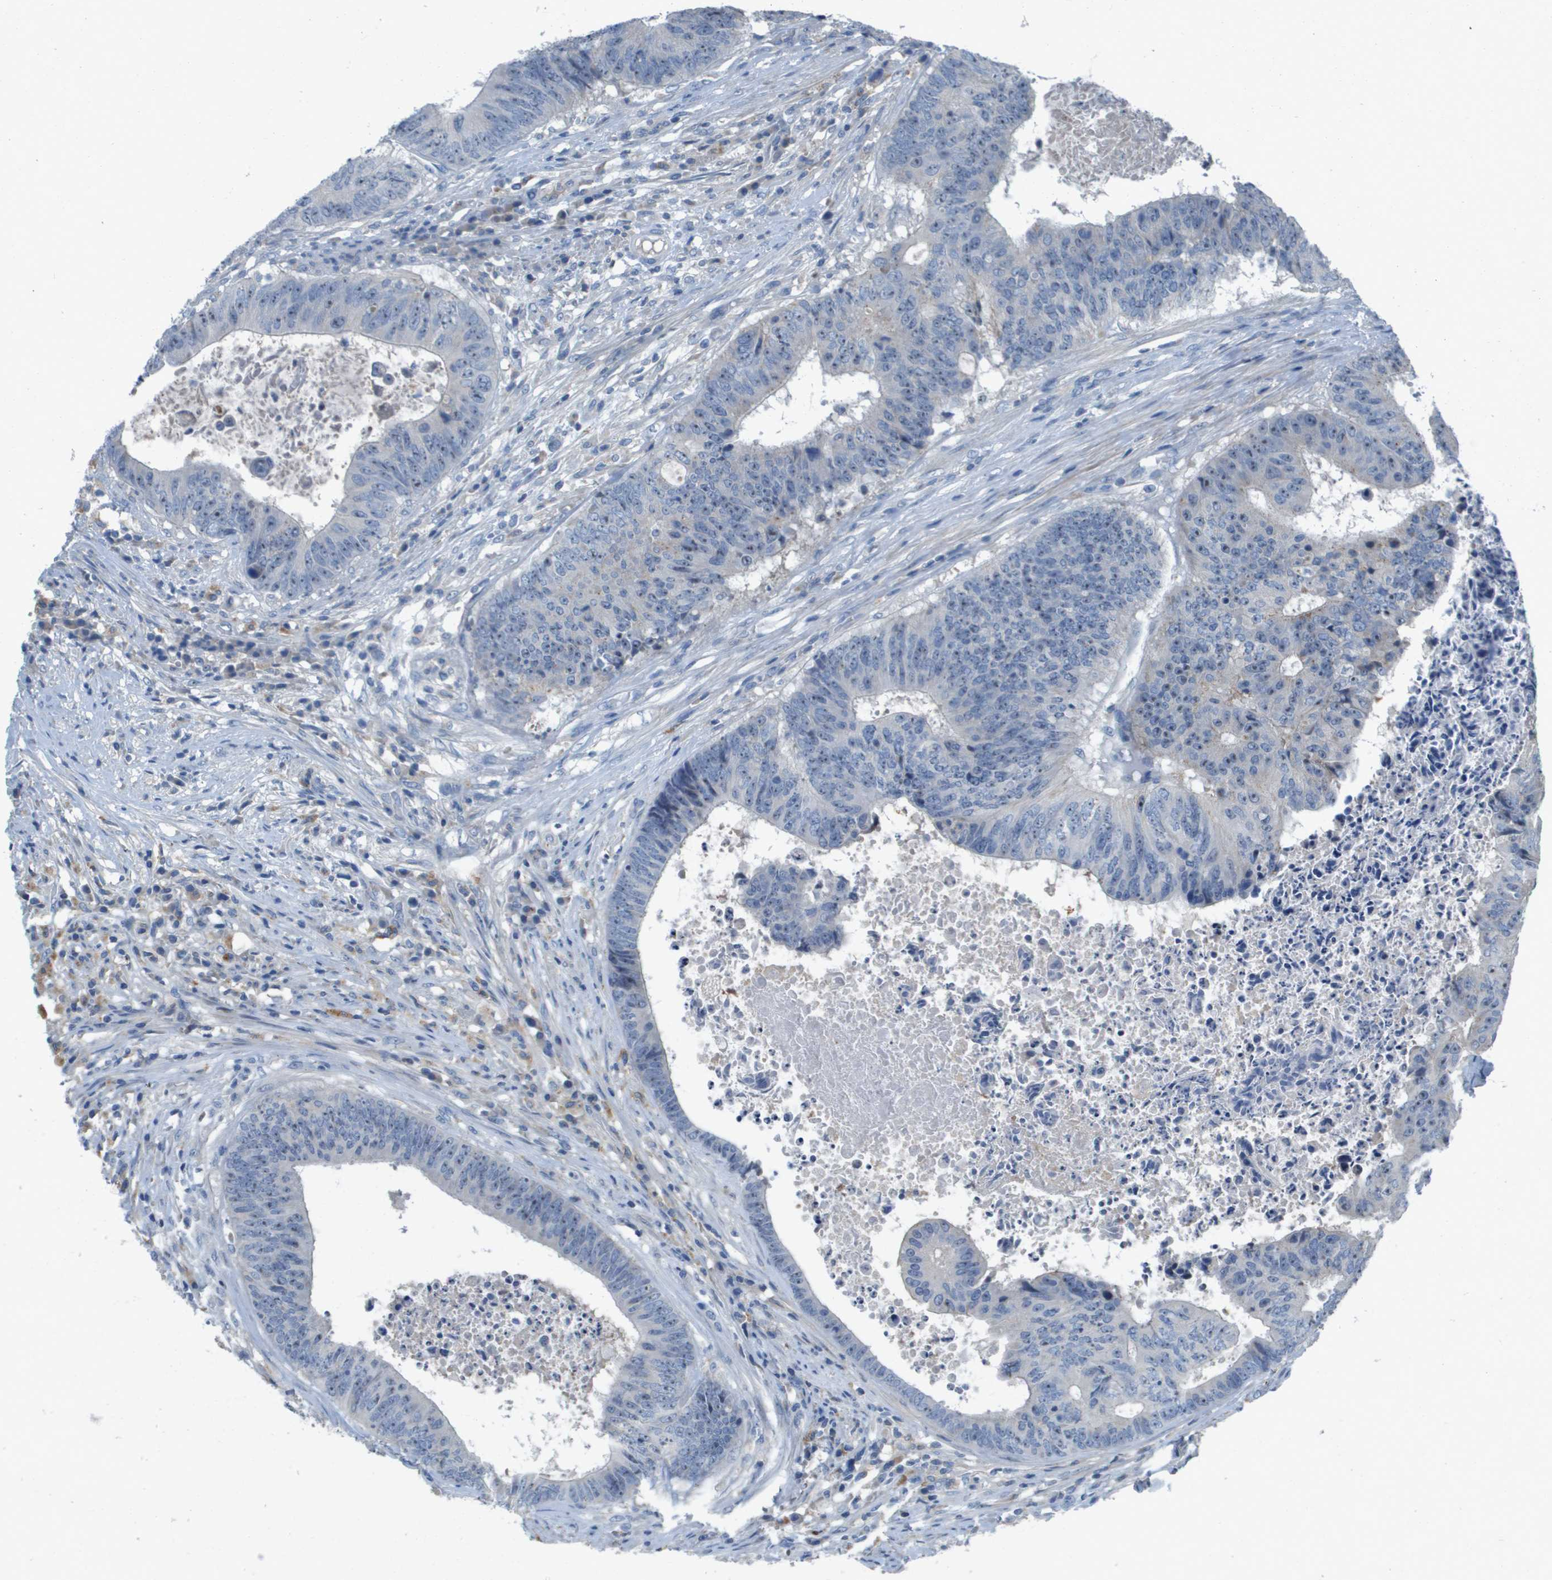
{"staining": {"intensity": "weak", "quantity": "<25%", "location": "nuclear"}, "tissue": "colorectal cancer", "cell_type": "Tumor cells", "image_type": "cancer", "snomed": [{"axis": "morphology", "description": "Adenocarcinoma, NOS"}, {"axis": "topography", "description": "Rectum"}], "caption": "Immunohistochemistry (IHC) photomicrograph of human adenocarcinoma (colorectal) stained for a protein (brown), which exhibits no positivity in tumor cells. (Stains: DAB IHC with hematoxylin counter stain, Microscopy: brightfield microscopy at high magnification).", "gene": "B3GNT5", "patient": {"sex": "male", "age": 72}}